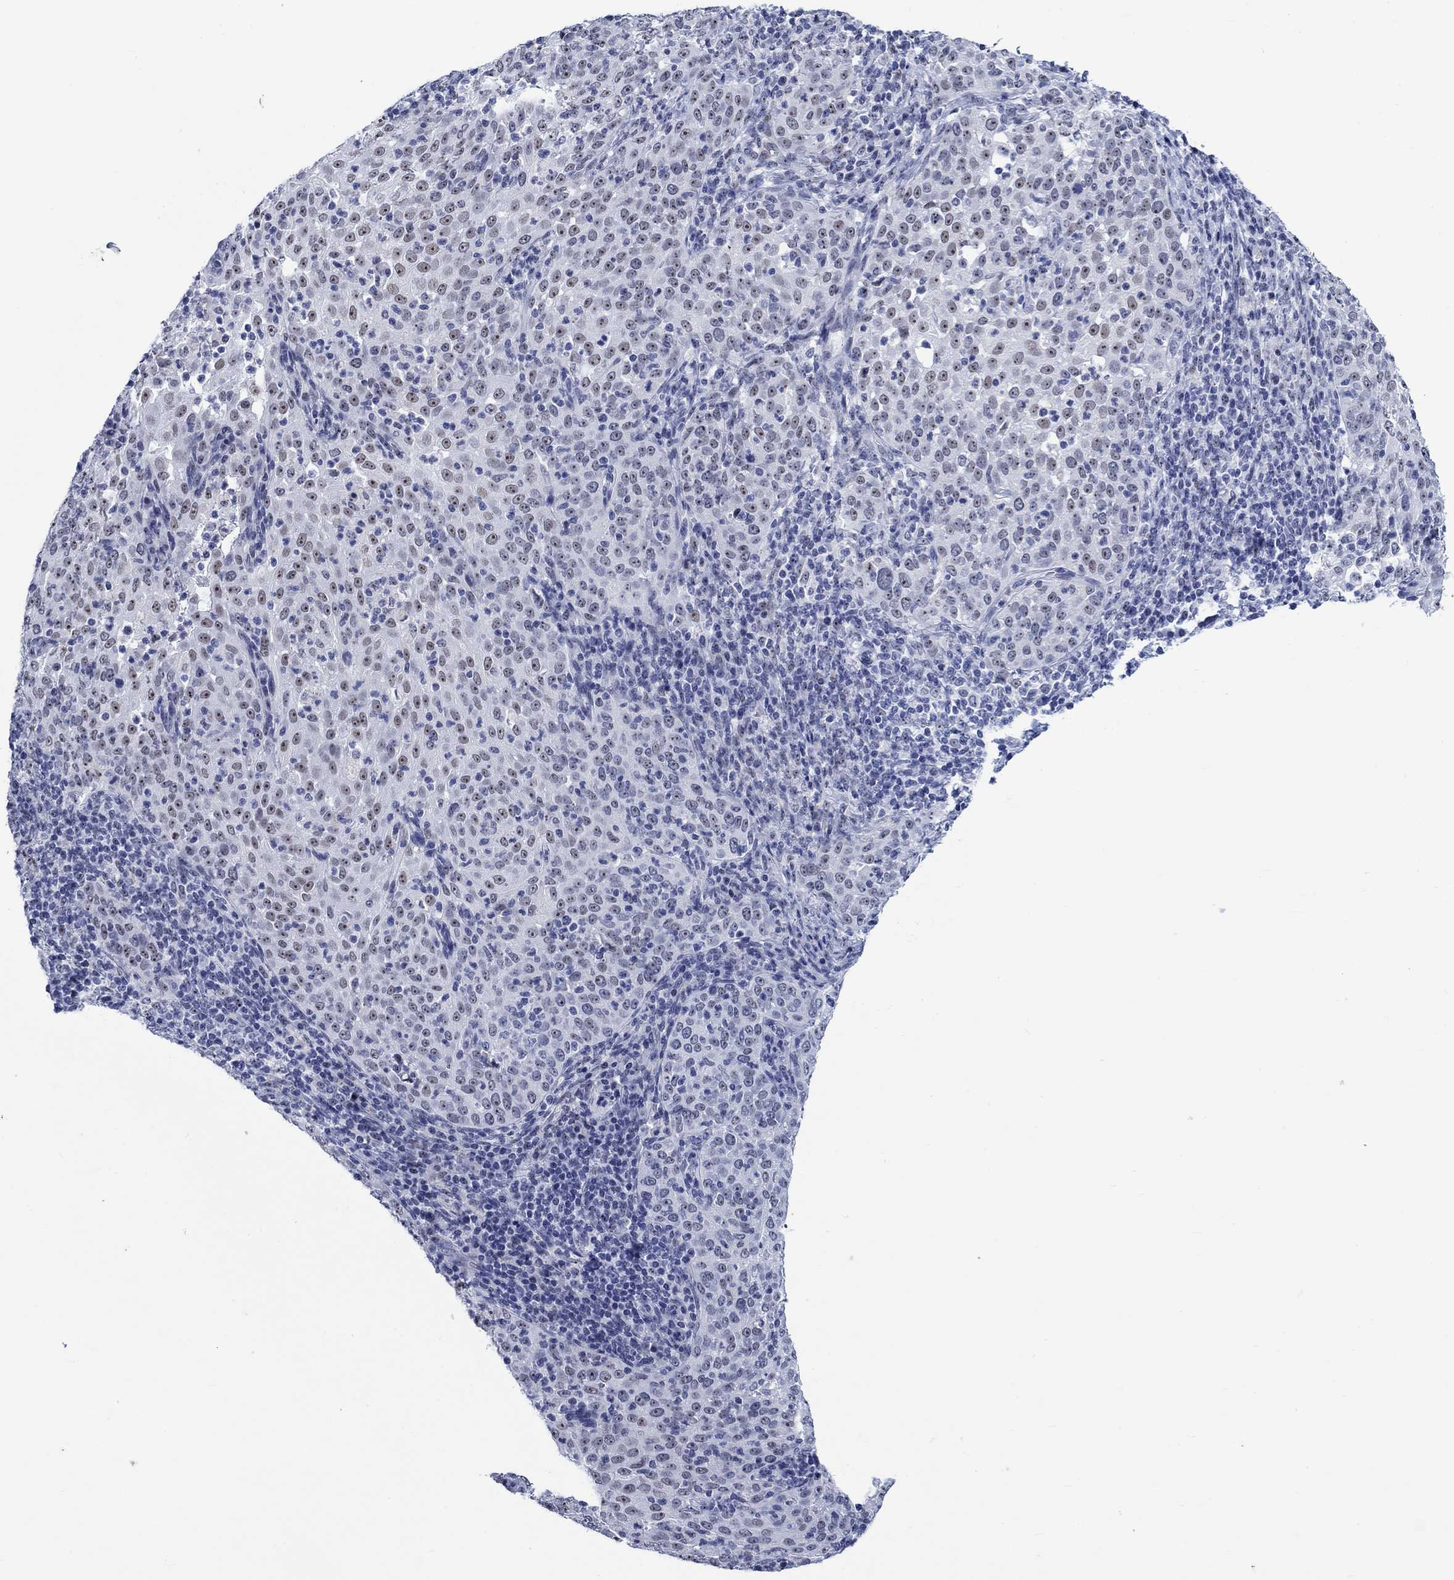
{"staining": {"intensity": "moderate", "quantity": ">75%", "location": "nuclear"}, "tissue": "cervical cancer", "cell_type": "Tumor cells", "image_type": "cancer", "snomed": [{"axis": "morphology", "description": "Squamous cell carcinoma, NOS"}, {"axis": "topography", "description": "Cervix"}], "caption": "Approximately >75% of tumor cells in human cervical squamous cell carcinoma reveal moderate nuclear protein staining as visualized by brown immunohistochemical staining.", "gene": "ZNF446", "patient": {"sex": "female", "age": 51}}